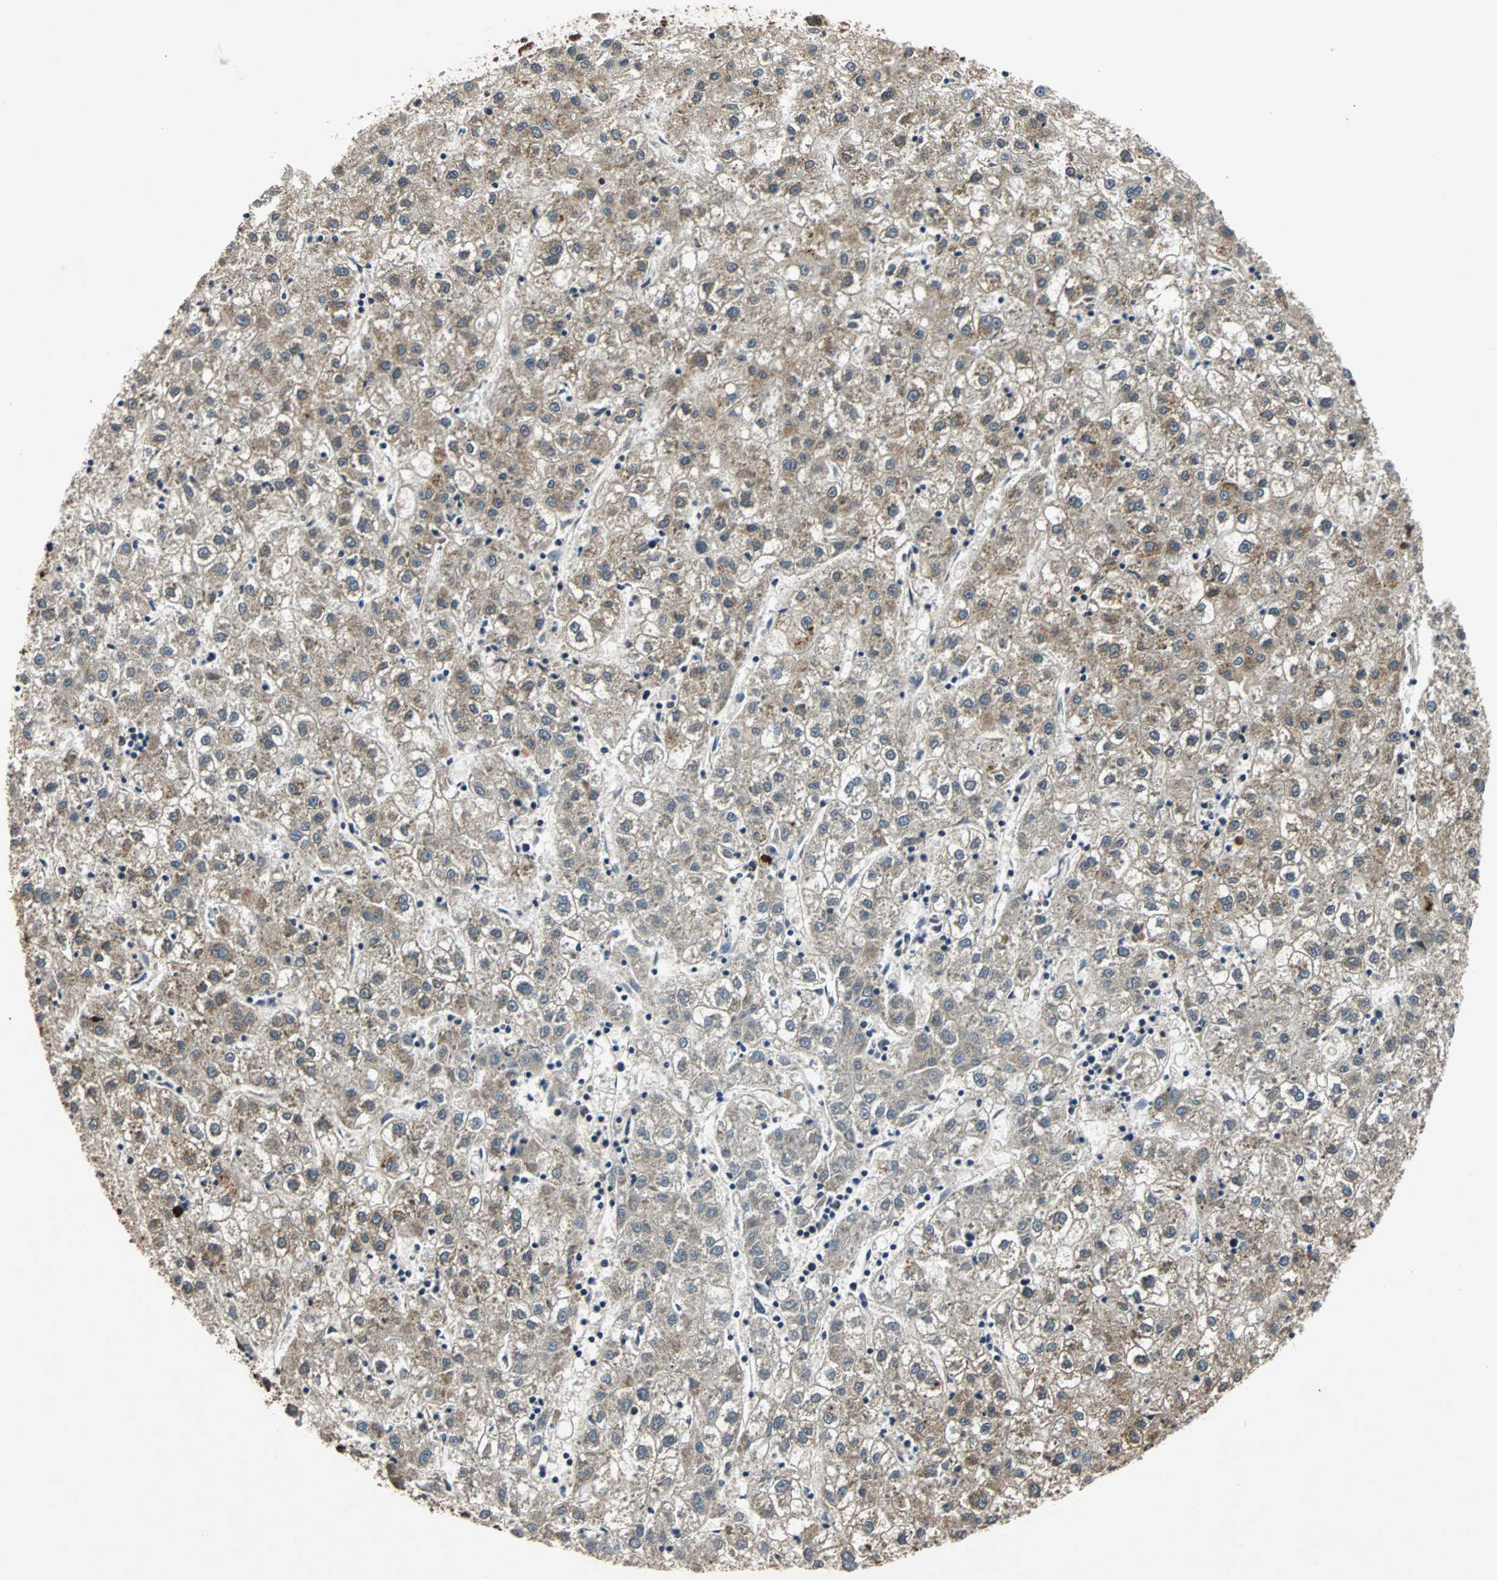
{"staining": {"intensity": "weak", "quantity": ">75%", "location": "cytoplasmic/membranous"}, "tissue": "liver cancer", "cell_type": "Tumor cells", "image_type": "cancer", "snomed": [{"axis": "morphology", "description": "Carcinoma, Hepatocellular, NOS"}, {"axis": "topography", "description": "Liver"}], "caption": "Tumor cells display low levels of weak cytoplasmic/membranous staining in approximately >75% of cells in hepatocellular carcinoma (liver).", "gene": "TAF5", "patient": {"sex": "male", "age": 72}}